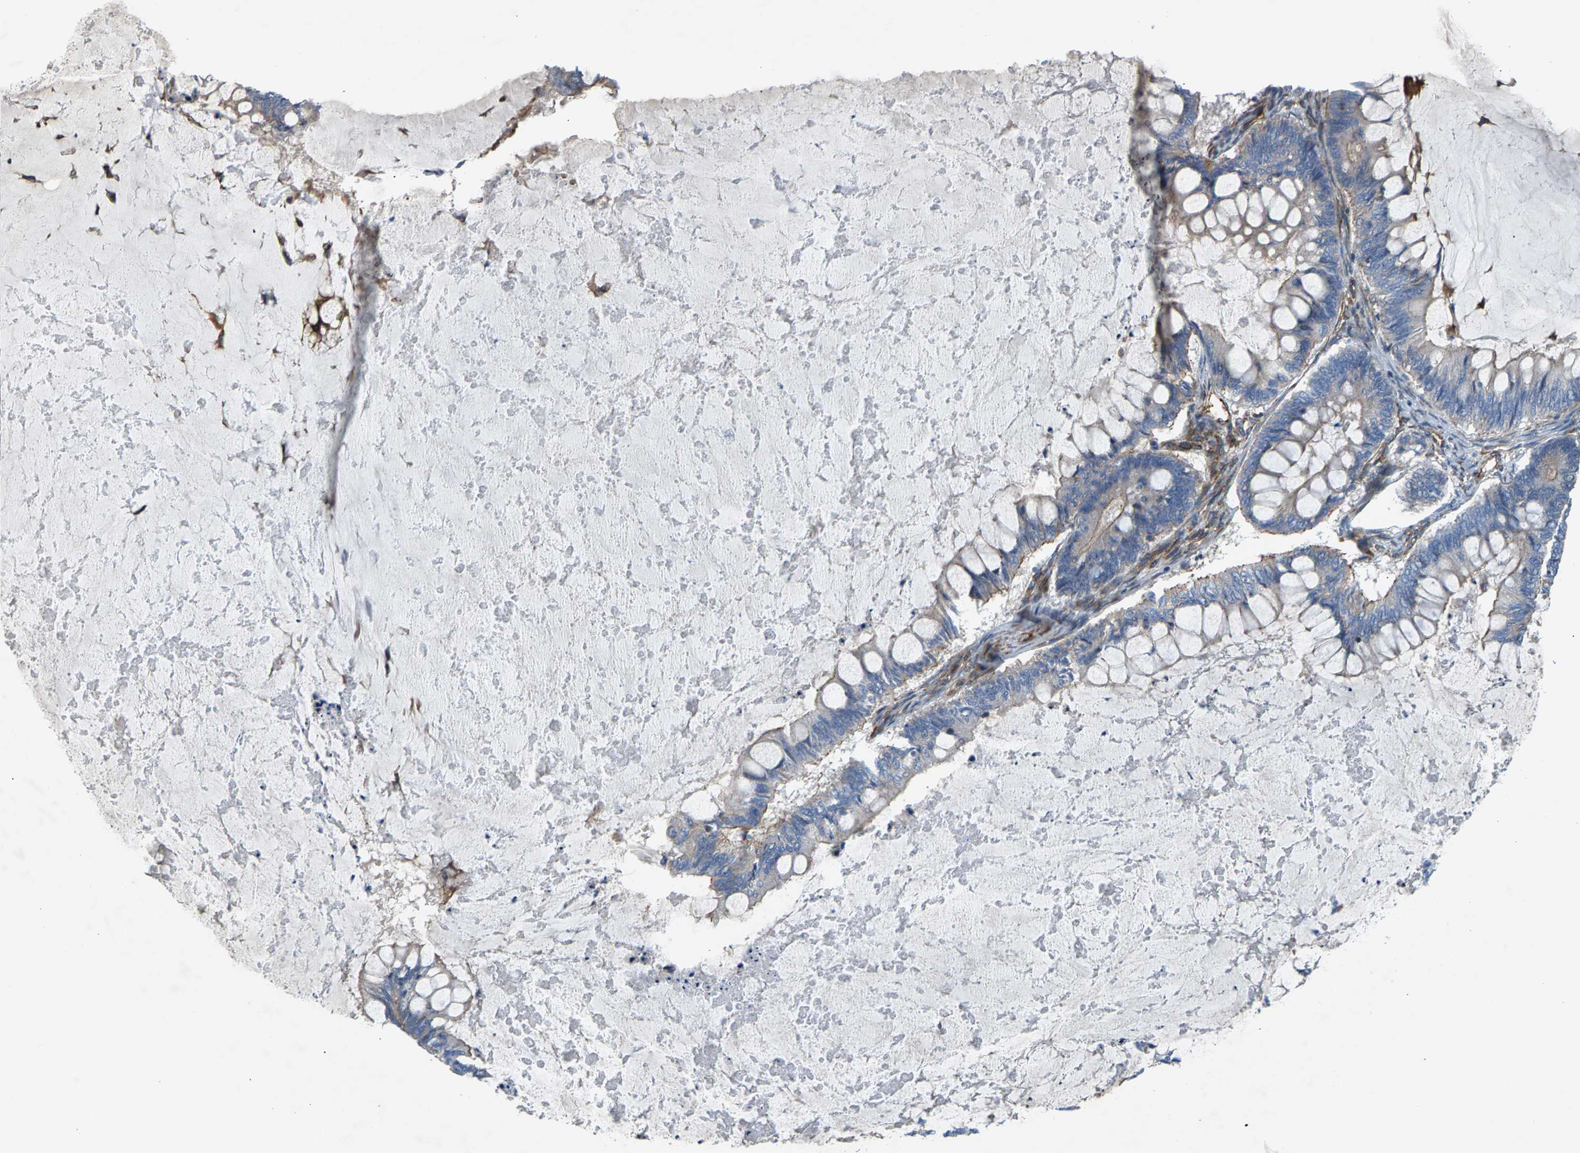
{"staining": {"intensity": "negative", "quantity": "none", "location": "none"}, "tissue": "ovarian cancer", "cell_type": "Tumor cells", "image_type": "cancer", "snomed": [{"axis": "morphology", "description": "Cystadenocarcinoma, mucinous, NOS"}, {"axis": "topography", "description": "Ovary"}], "caption": "Micrograph shows no significant protein expression in tumor cells of ovarian mucinous cystadenocarcinoma. (Stains: DAB immunohistochemistry (IHC) with hematoxylin counter stain, Microscopy: brightfield microscopy at high magnification).", "gene": "PDCL", "patient": {"sex": "female", "age": 61}}